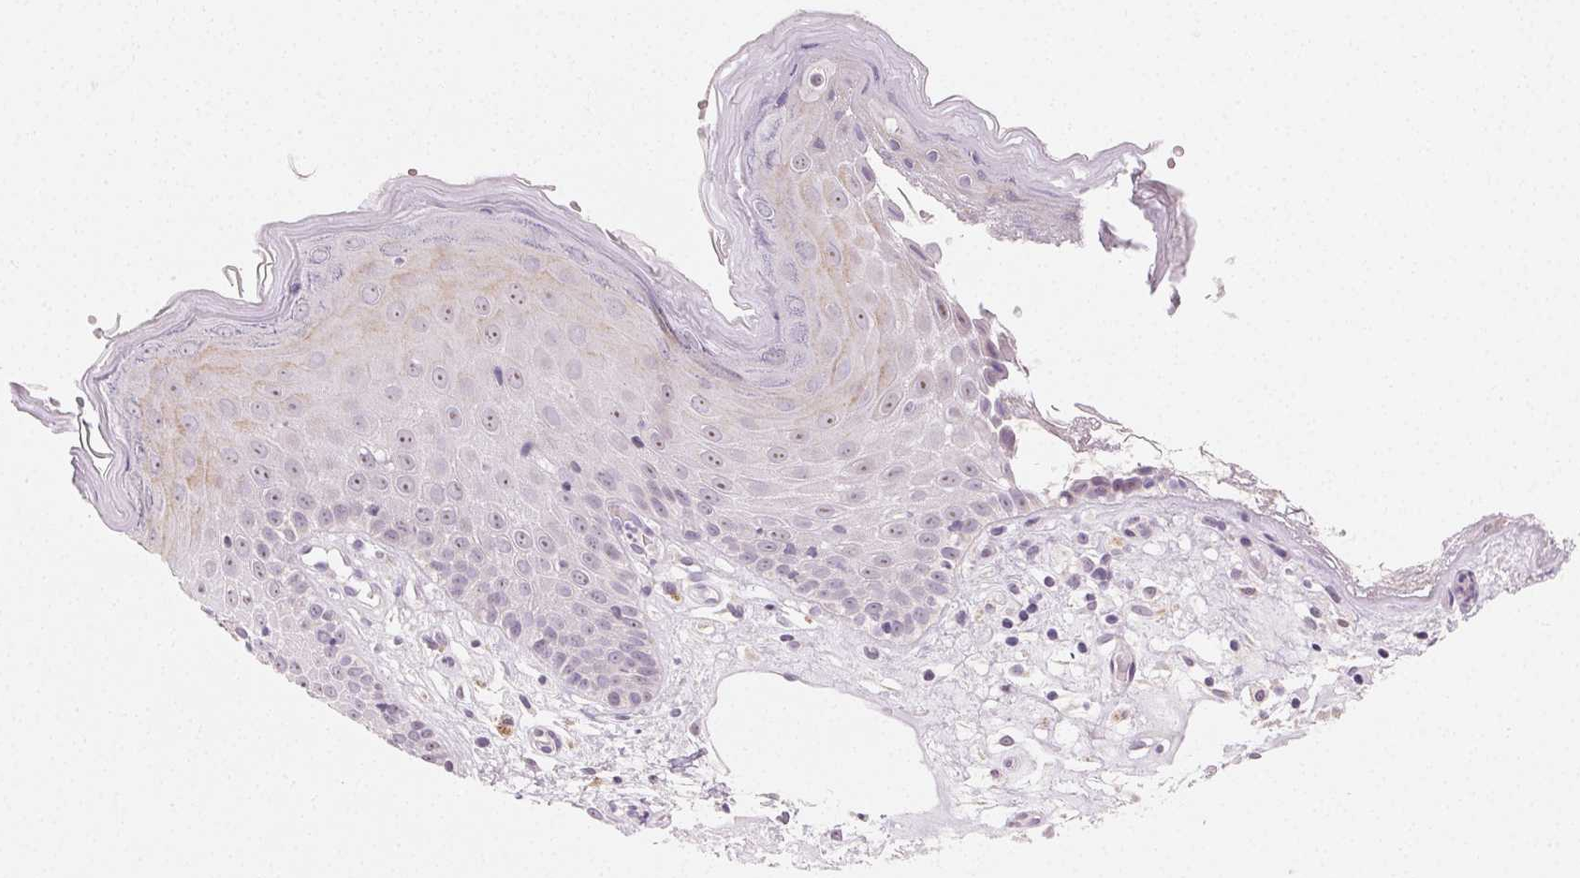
{"staining": {"intensity": "weak", "quantity": "<25%", "location": "cytoplasmic/membranous"}, "tissue": "skin", "cell_type": "Epidermal cells", "image_type": "normal", "snomed": [{"axis": "morphology", "description": "Normal tissue, NOS"}, {"axis": "topography", "description": "Vulva"}], "caption": "Immunohistochemistry photomicrograph of unremarkable skin: skin stained with DAB (3,3'-diaminobenzidine) shows no significant protein positivity in epidermal cells.", "gene": "MYBL1", "patient": {"sex": "female", "age": 68}}